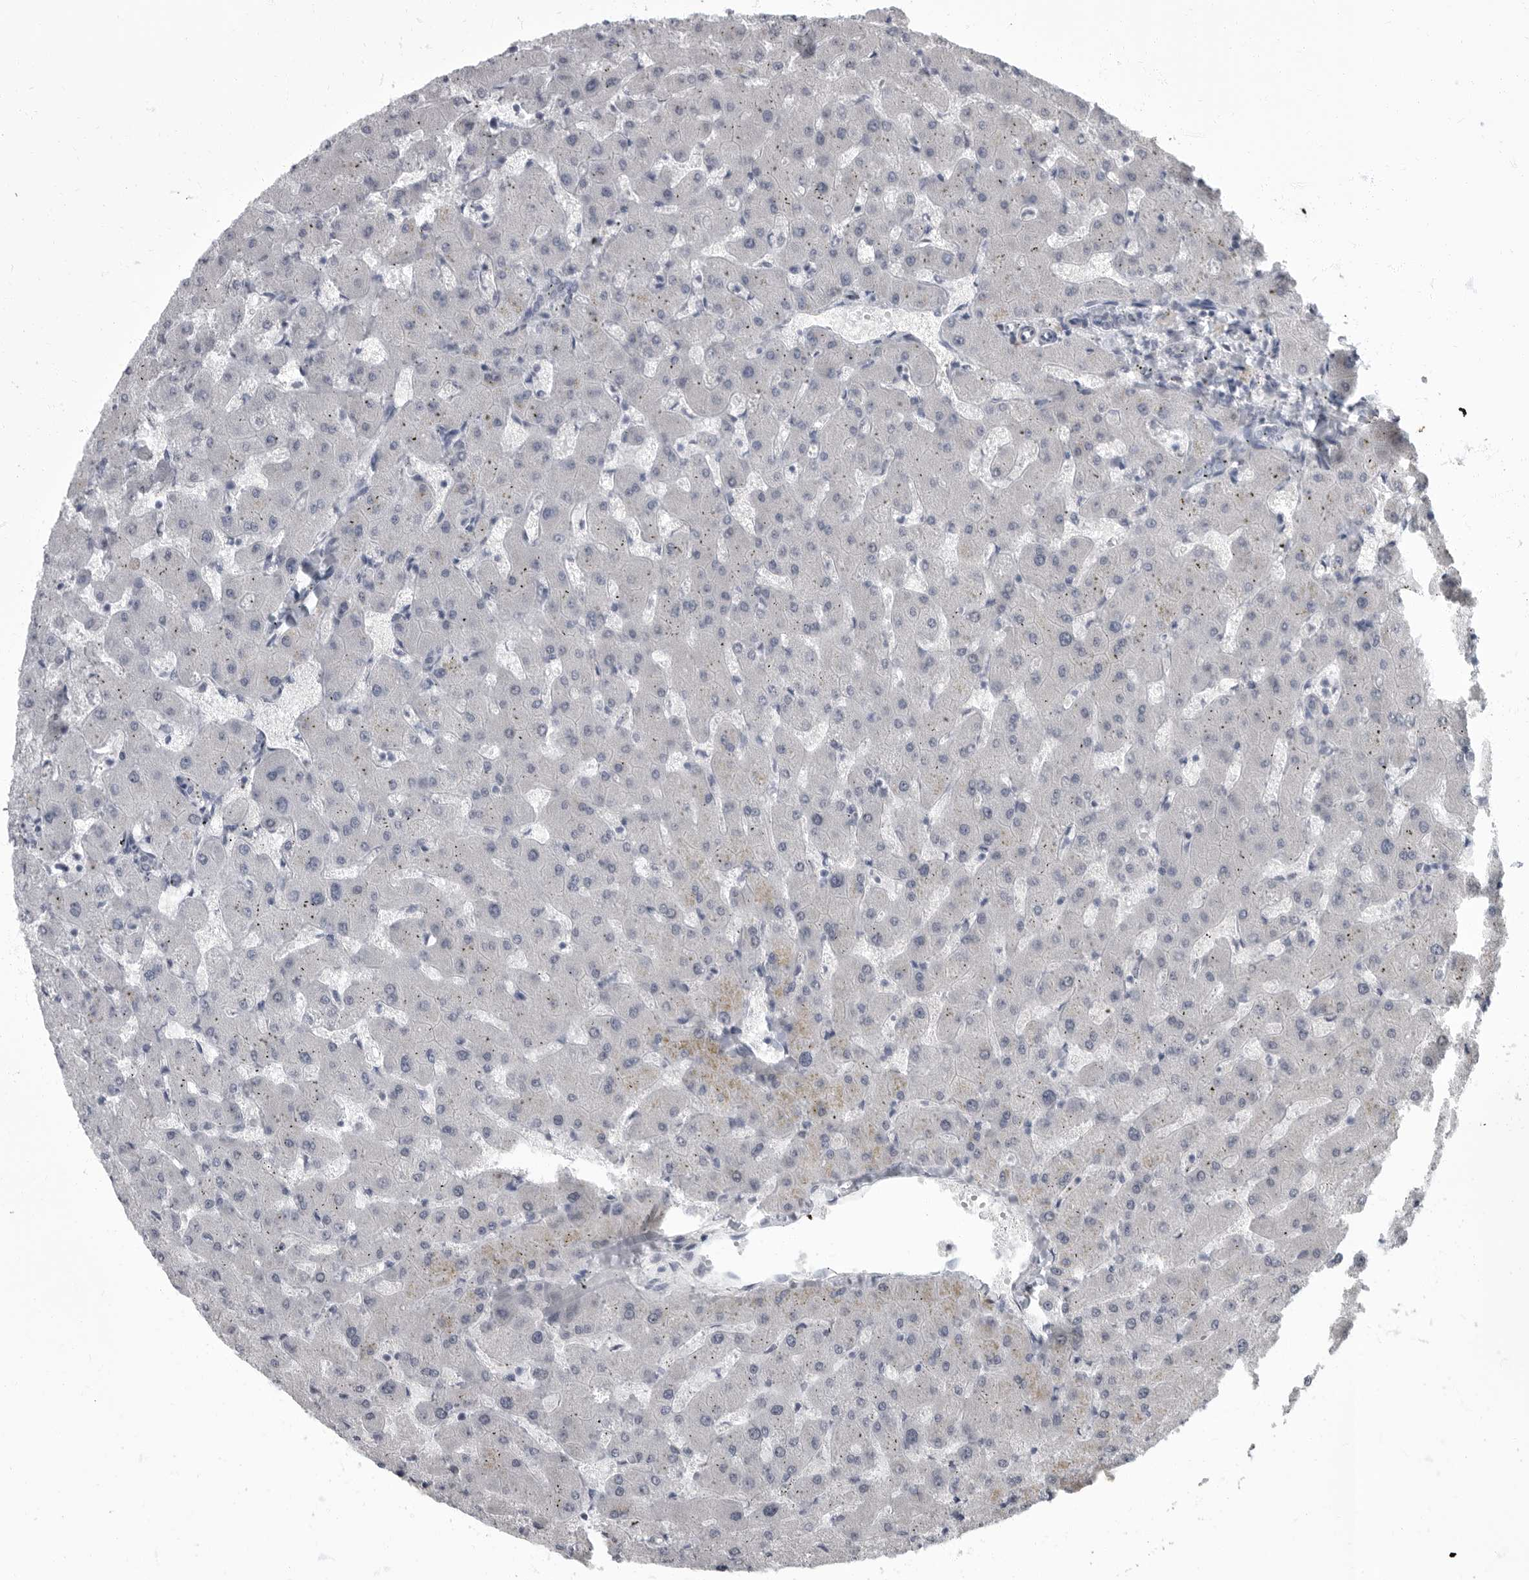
{"staining": {"intensity": "negative", "quantity": "none", "location": "none"}, "tissue": "liver", "cell_type": "Cholangiocytes", "image_type": "normal", "snomed": [{"axis": "morphology", "description": "Normal tissue, NOS"}, {"axis": "topography", "description": "Liver"}], "caption": "Immunohistochemistry of unremarkable human liver exhibits no staining in cholangiocytes.", "gene": "ARHGEF10", "patient": {"sex": "female", "age": 63}}